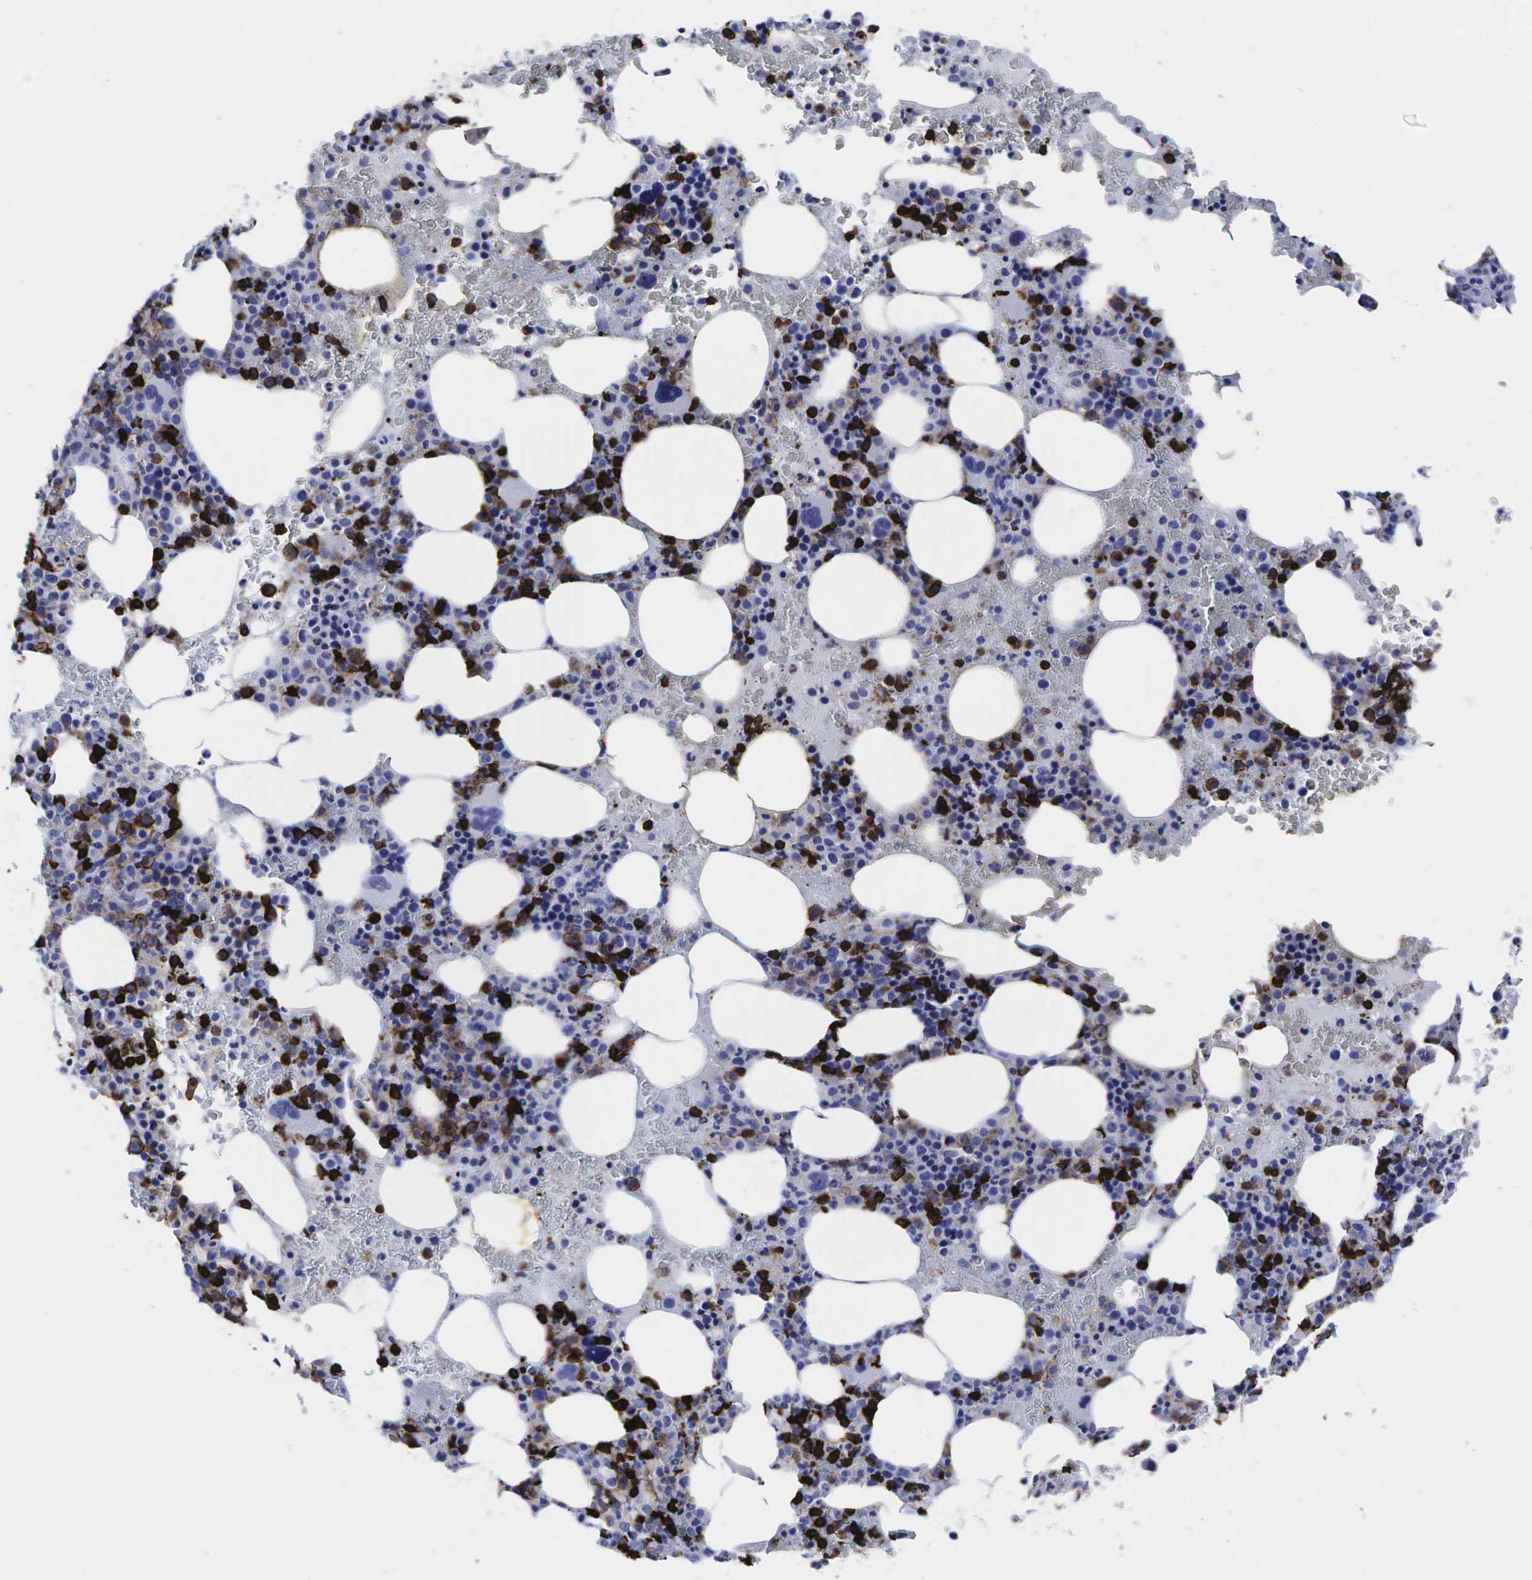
{"staining": {"intensity": "strong", "quantity": "25%-75%", "location": "cytoplasmic/membranous"}, "tissue": "bone marrow", "cell_type": "Hematopoietic cells", "image_type": "normal", "snomed": [{"axis": "morphology", "description": "Normal tissue, NOS"}, {"axis": "topography", "description": "Bone marrow"}], "caption": "This photomicrograph exhibits immunohistochemistry staining of benign human bone marrow, with high strong cytoplasmic/membranous expression in about 25%-75% of hematopoietic cells.", "gene": "PTPRC", "patient": {"sex": "female", "age": 88}}